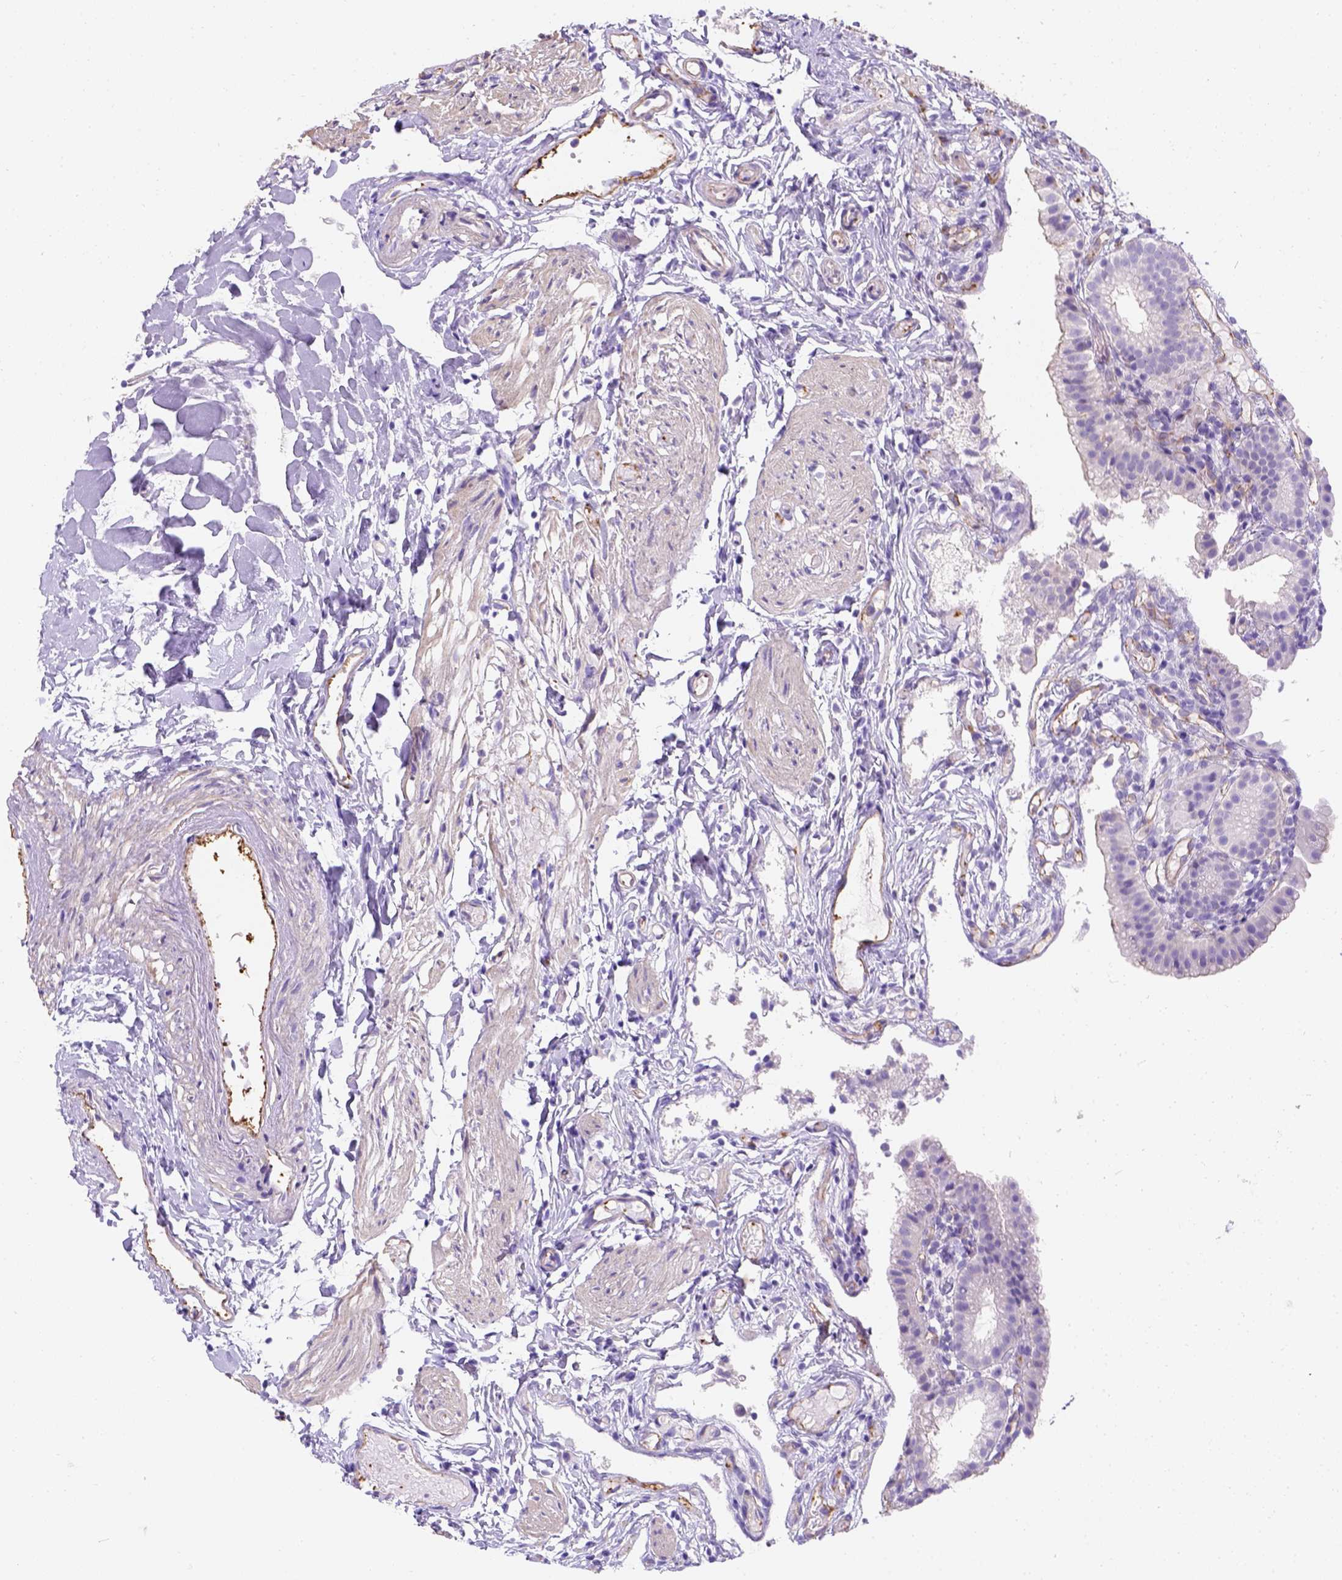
{"staining": {"intensity": "negative", "quantity": "none", "location": "none"}, "tissue": "gallbladder", "cell_type": "Glandular cells", "image_type": "normal", "snomed": [{"axis": "morphology", "description": "Normal tissue, NOS"}, {"axis": "topography", "description": "Gallbladder"}], "caption": "Gallbladder stained for a protein using immunohistochemistry (IHC) exhibits no staining glandular cells.", "gene": "PHF7", "patient": {"sex": "female", "age": 47}}